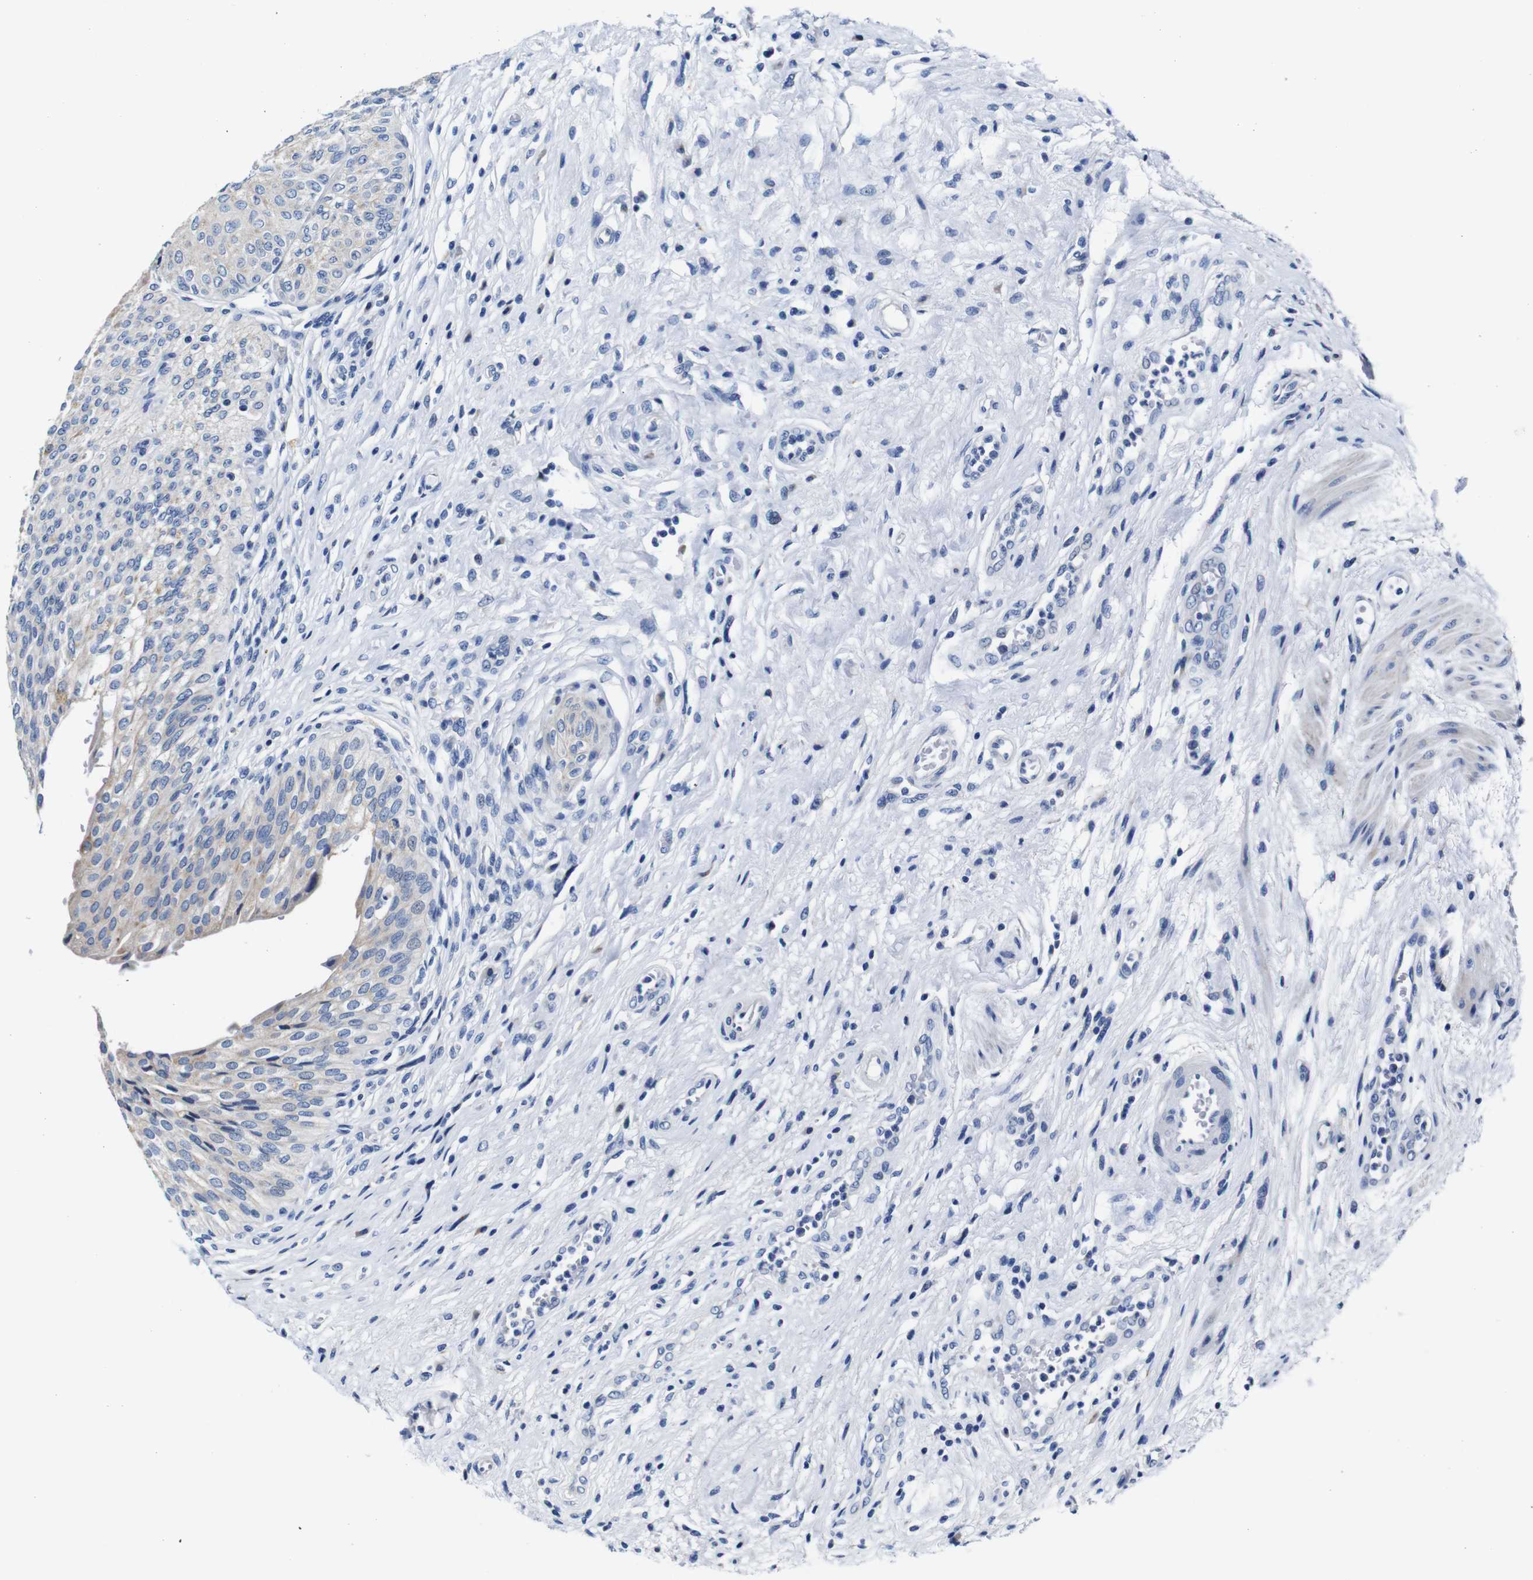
{"staining": {"intensity": "moderate", "quantity": "<25%", "location": "cytoplasmic/membranous"}, "tissue": "urinary bladder", "cell_type": "Urothelial cells", "image_type": "normal", "snomed": [{"axis": "morphology", "description": "Normal tissue, NOS"}, {"axis": "topography", "description": "Urinary bladder"}], "caption": "The photomicrograph exhibits a brown stain indicating the presence of a protein in the cytoplasmic/membranous of urothelial cells in urinary bladder. (DAB IHC, brown staining for protein, blue staining for nuclei).", "gene": "SNX19", "patient": {"sex": "male", "age": 46}}